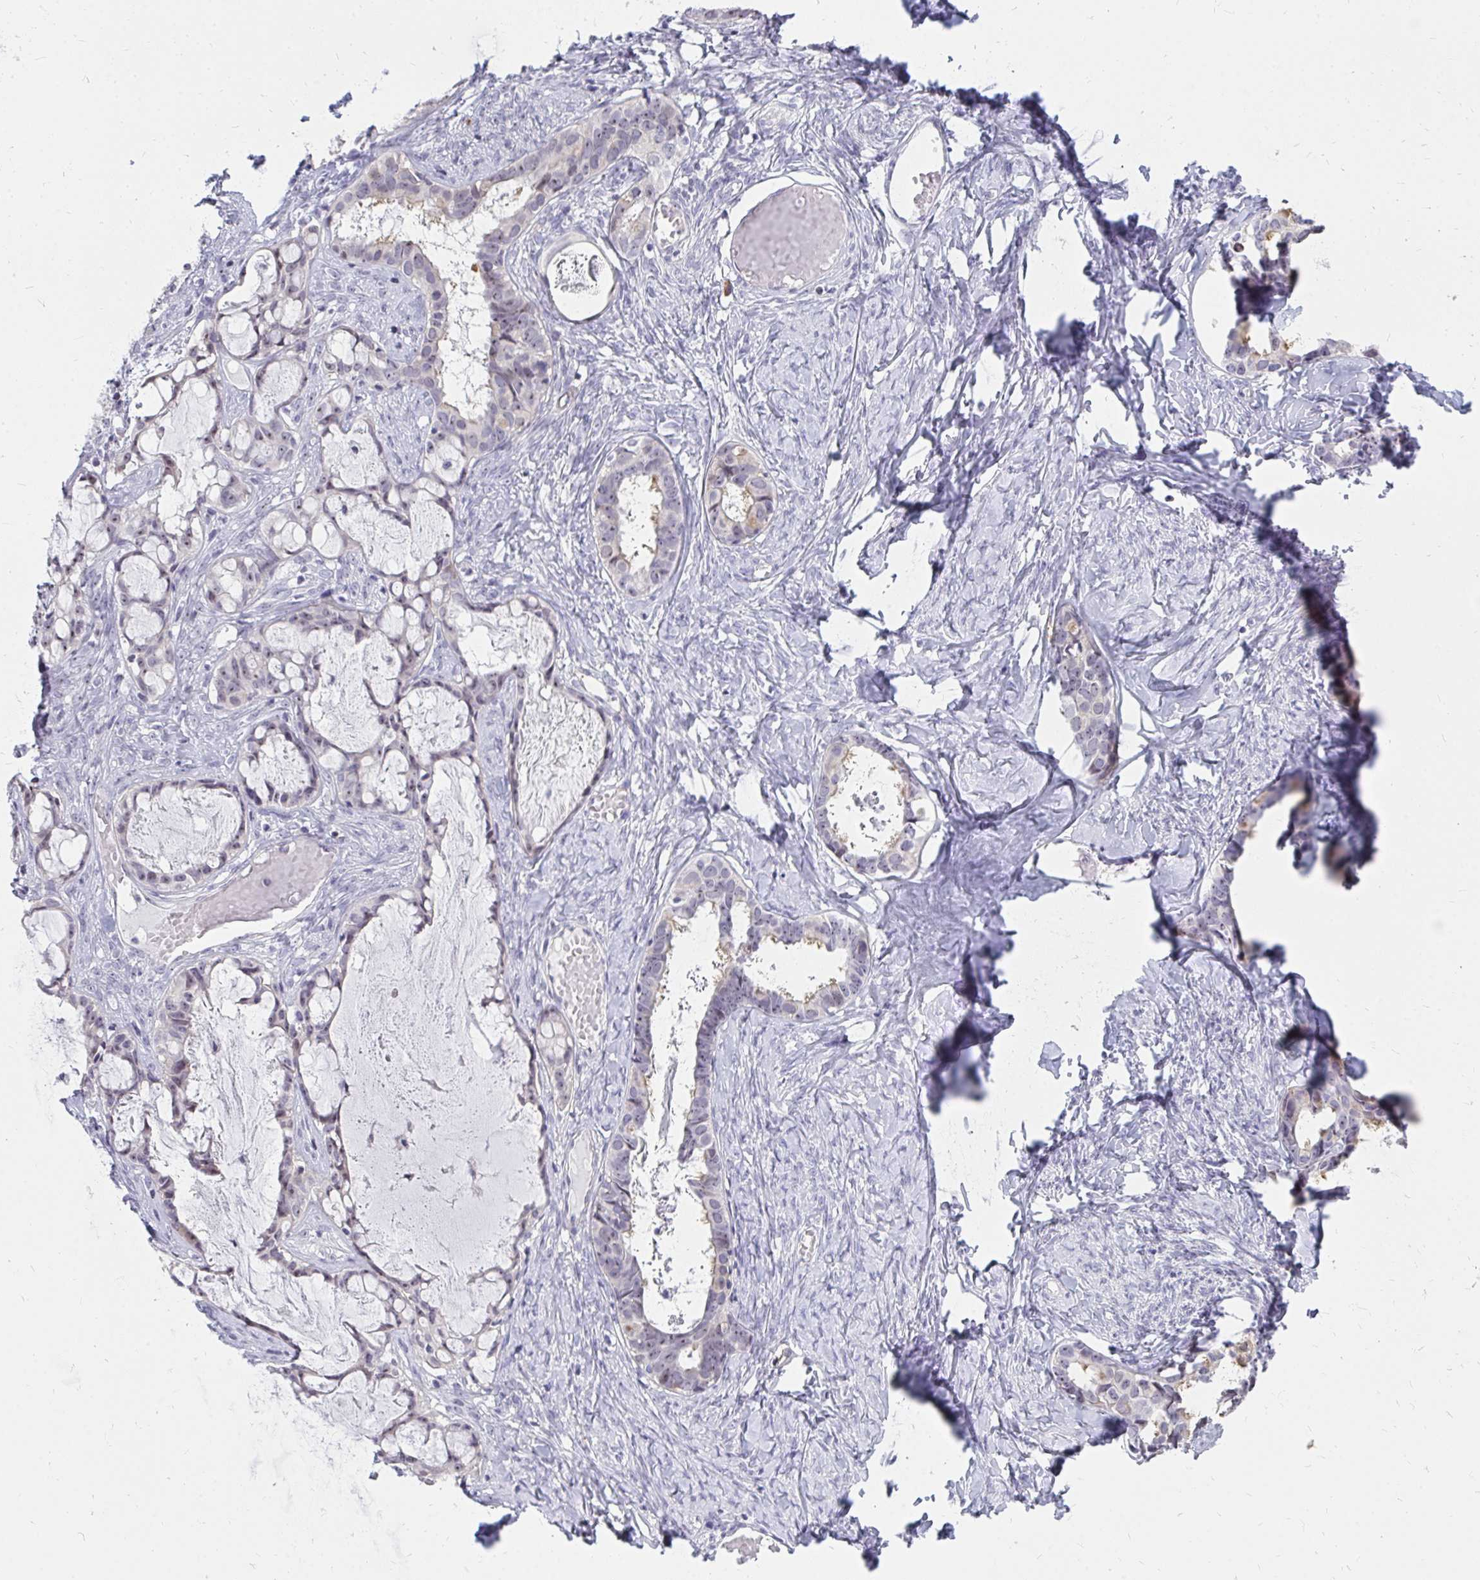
{"staining": {"intensity": "weak", "quantity": "25%-75%", "location": "nuclear"}, "tissue": "ovarian cancer", "cell_type": "Tumor cells", "image_type": "cancer", "snomed": [{"axis": "morphology", "description": "Cystadenocarcinoma, serous, NOS"}, {"axis": "topography", "description": "Ovary"}], "caption": "A high-resolution image shows immunohistochemistry (IHC) staining of ovarian serous cystadenocarcinoma, which demonstrates weak nuclear positivity in about 25%-75% of tumor cells.", "gene": "FAM9A", "patient": {"sex": "female", "age": 69}}